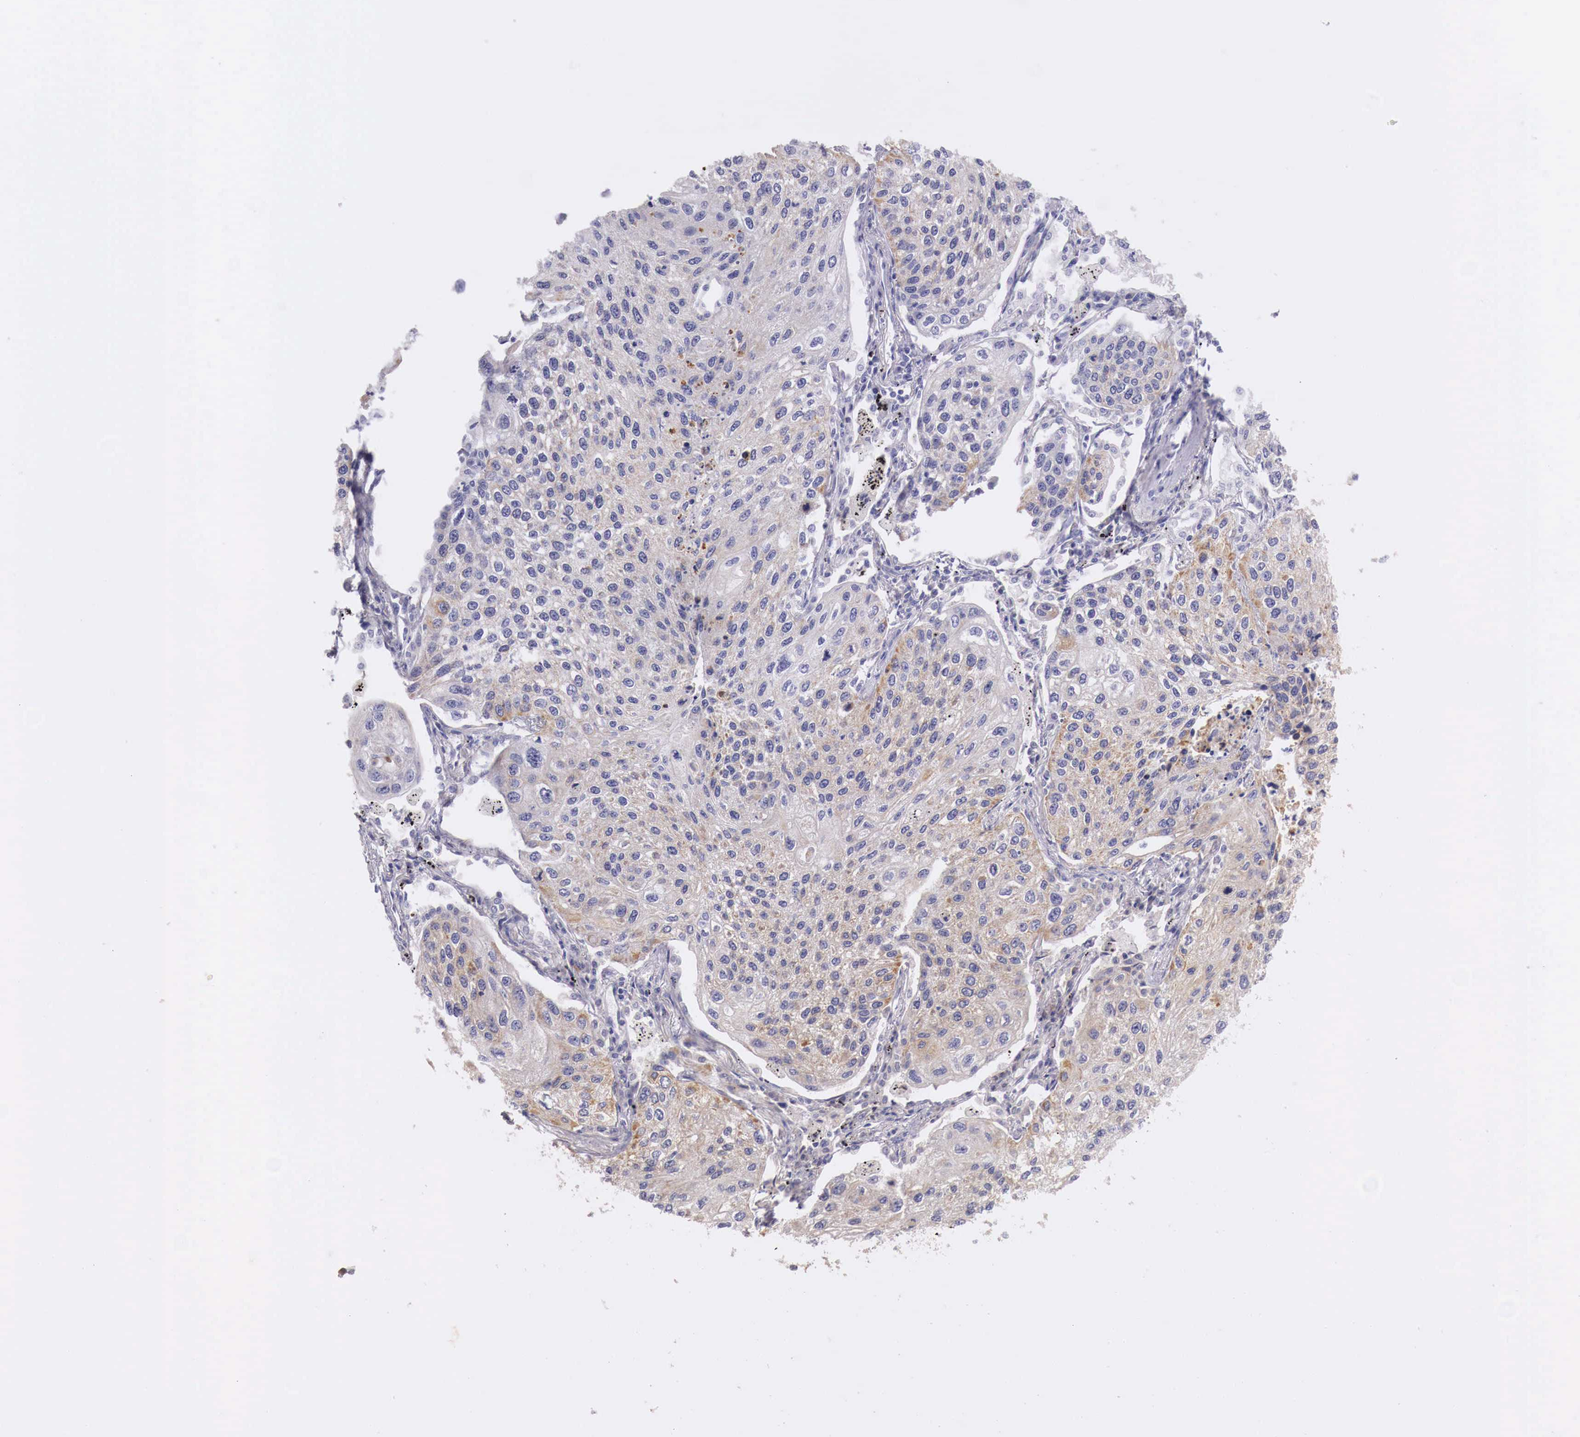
{"staining": {"intensity": "weak", "quantity": "25%-75%", "location": "cytoplasmic/membranous"}, "tissue": "lung cancer", "cell_type": "Tumor cells", "image_type": "cancer", "snomed": [{"axis": "morphology", "description": "Squamous cell carcinoma, NOS"}, {"axis": "topography", "description": "Lung"}], "caption": "Squamous cell carcinoma (lung) stained with IHC exhibits weak cytoplasmic/membranous positivity in approximately 25%-75% of tumor cells.", "gene": "NREP", "patient": {"sex": "male", "age": 75}}